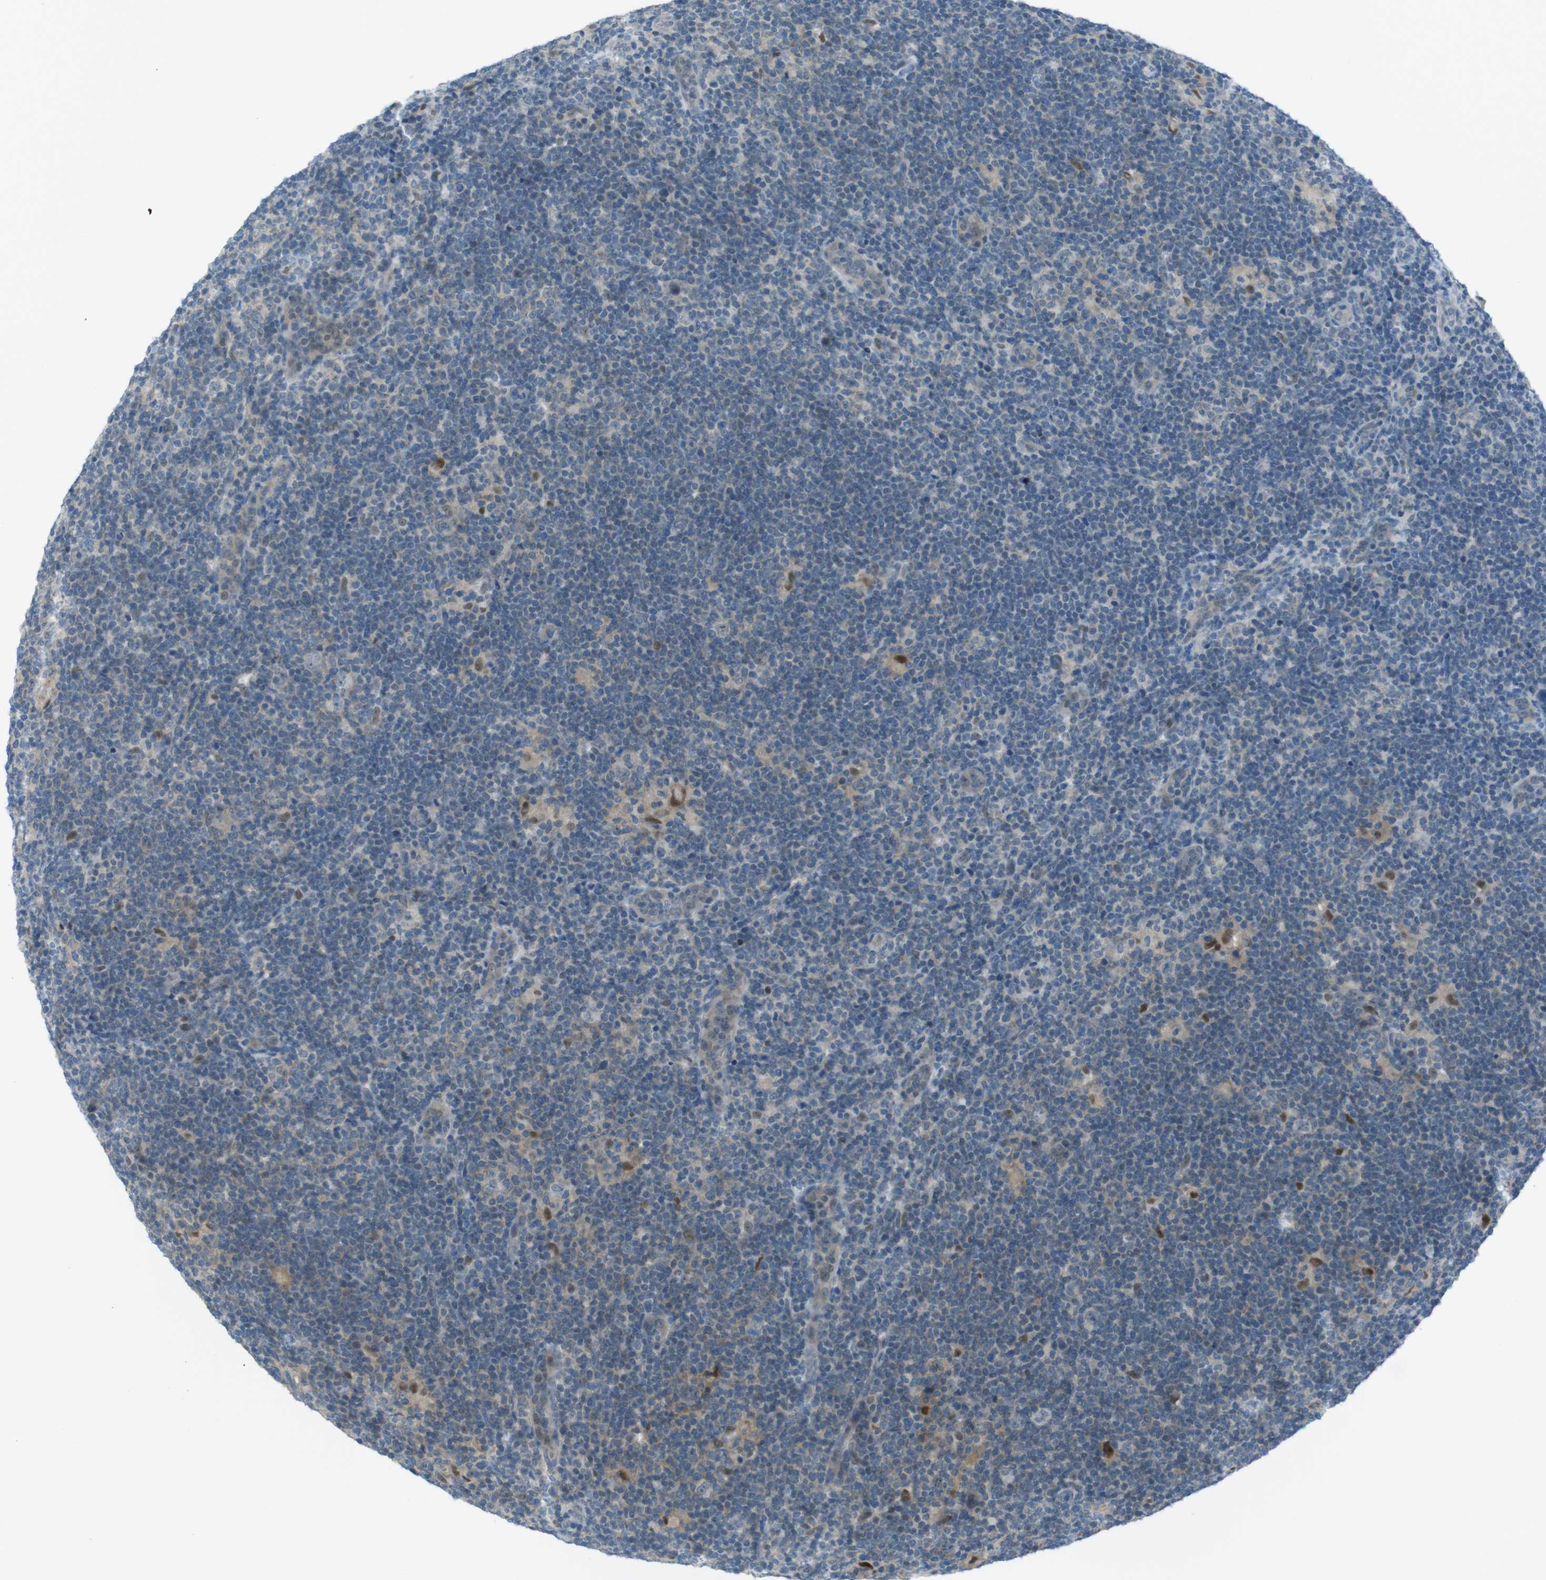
{"staining": {"intensity": "weak", "quantity": "<25%", "location": "cytoplasmic/membranous"}, "tissue": "lymphoma", "cell_type": "Tumor cells", "image_type": "cancer", "snomed": [{"axis": "morphology", "description": "Hodgkin's disease, NOS"}, {"axis": "topography", "description": "Lymph node"}], "caption": "Micrograph shows no protein expression in tumor cells of Hodgkin's disease tissue.", "gene": "ZDHHC20", "patient": {"sex": "female", "age": 57}}